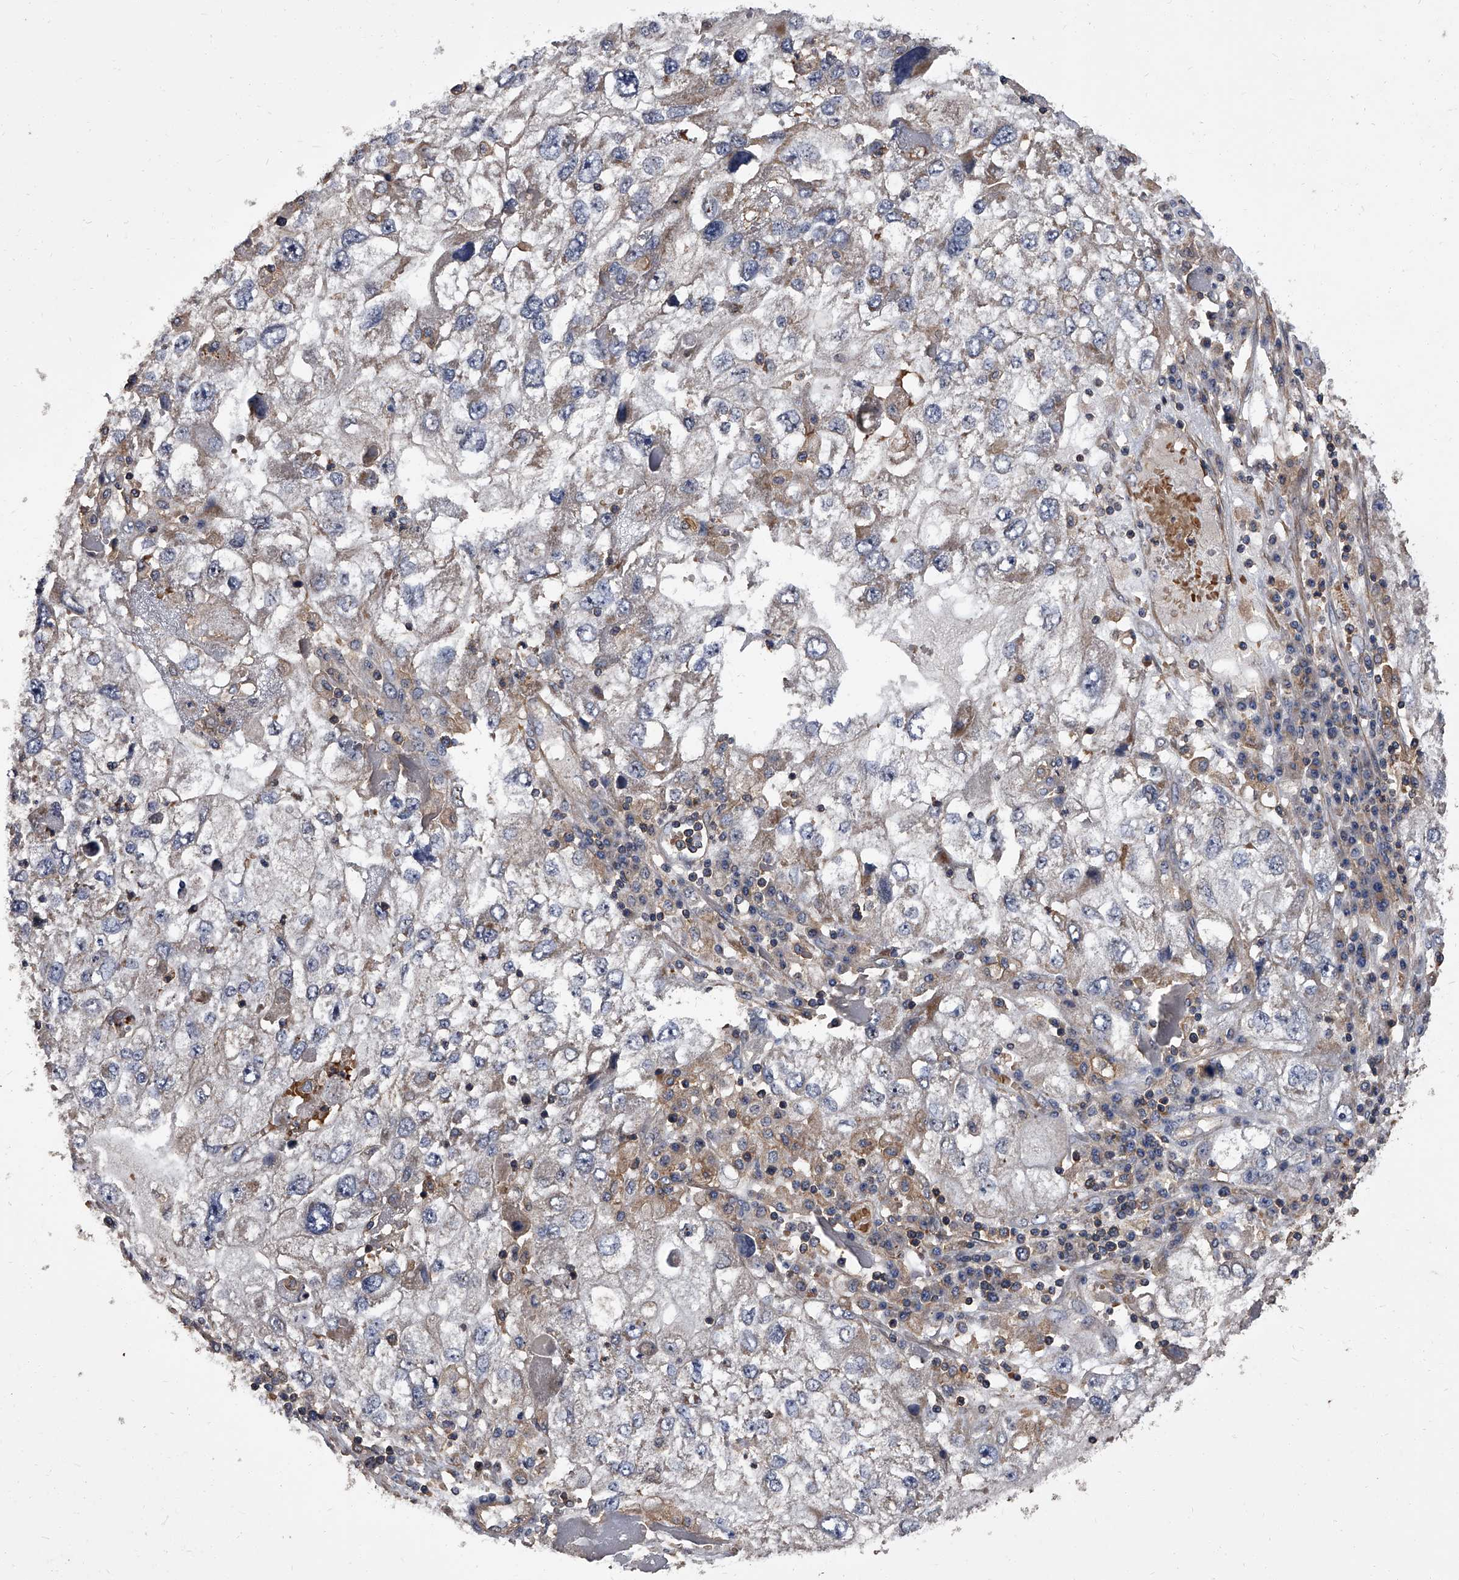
{"staining": {"intensity": "negative", "quantity": "none", "location": "none"}, "tissue": "endometrial cancer", "cell_type": "Tumor cells", "image_type": "cancer", "snomed": [{"axis": "morphology", "description": "Adenocarcinoma, NOS"}, {"axis": "topography", "description": "Endometrium"}], "caption": "DAB immunohistochemical staining of human endometrial cancer (adenocarcinoma) displays no significant expression in tumor cells.", "gene": "STK36", "patient": {"sex": "female", "age": 49}}